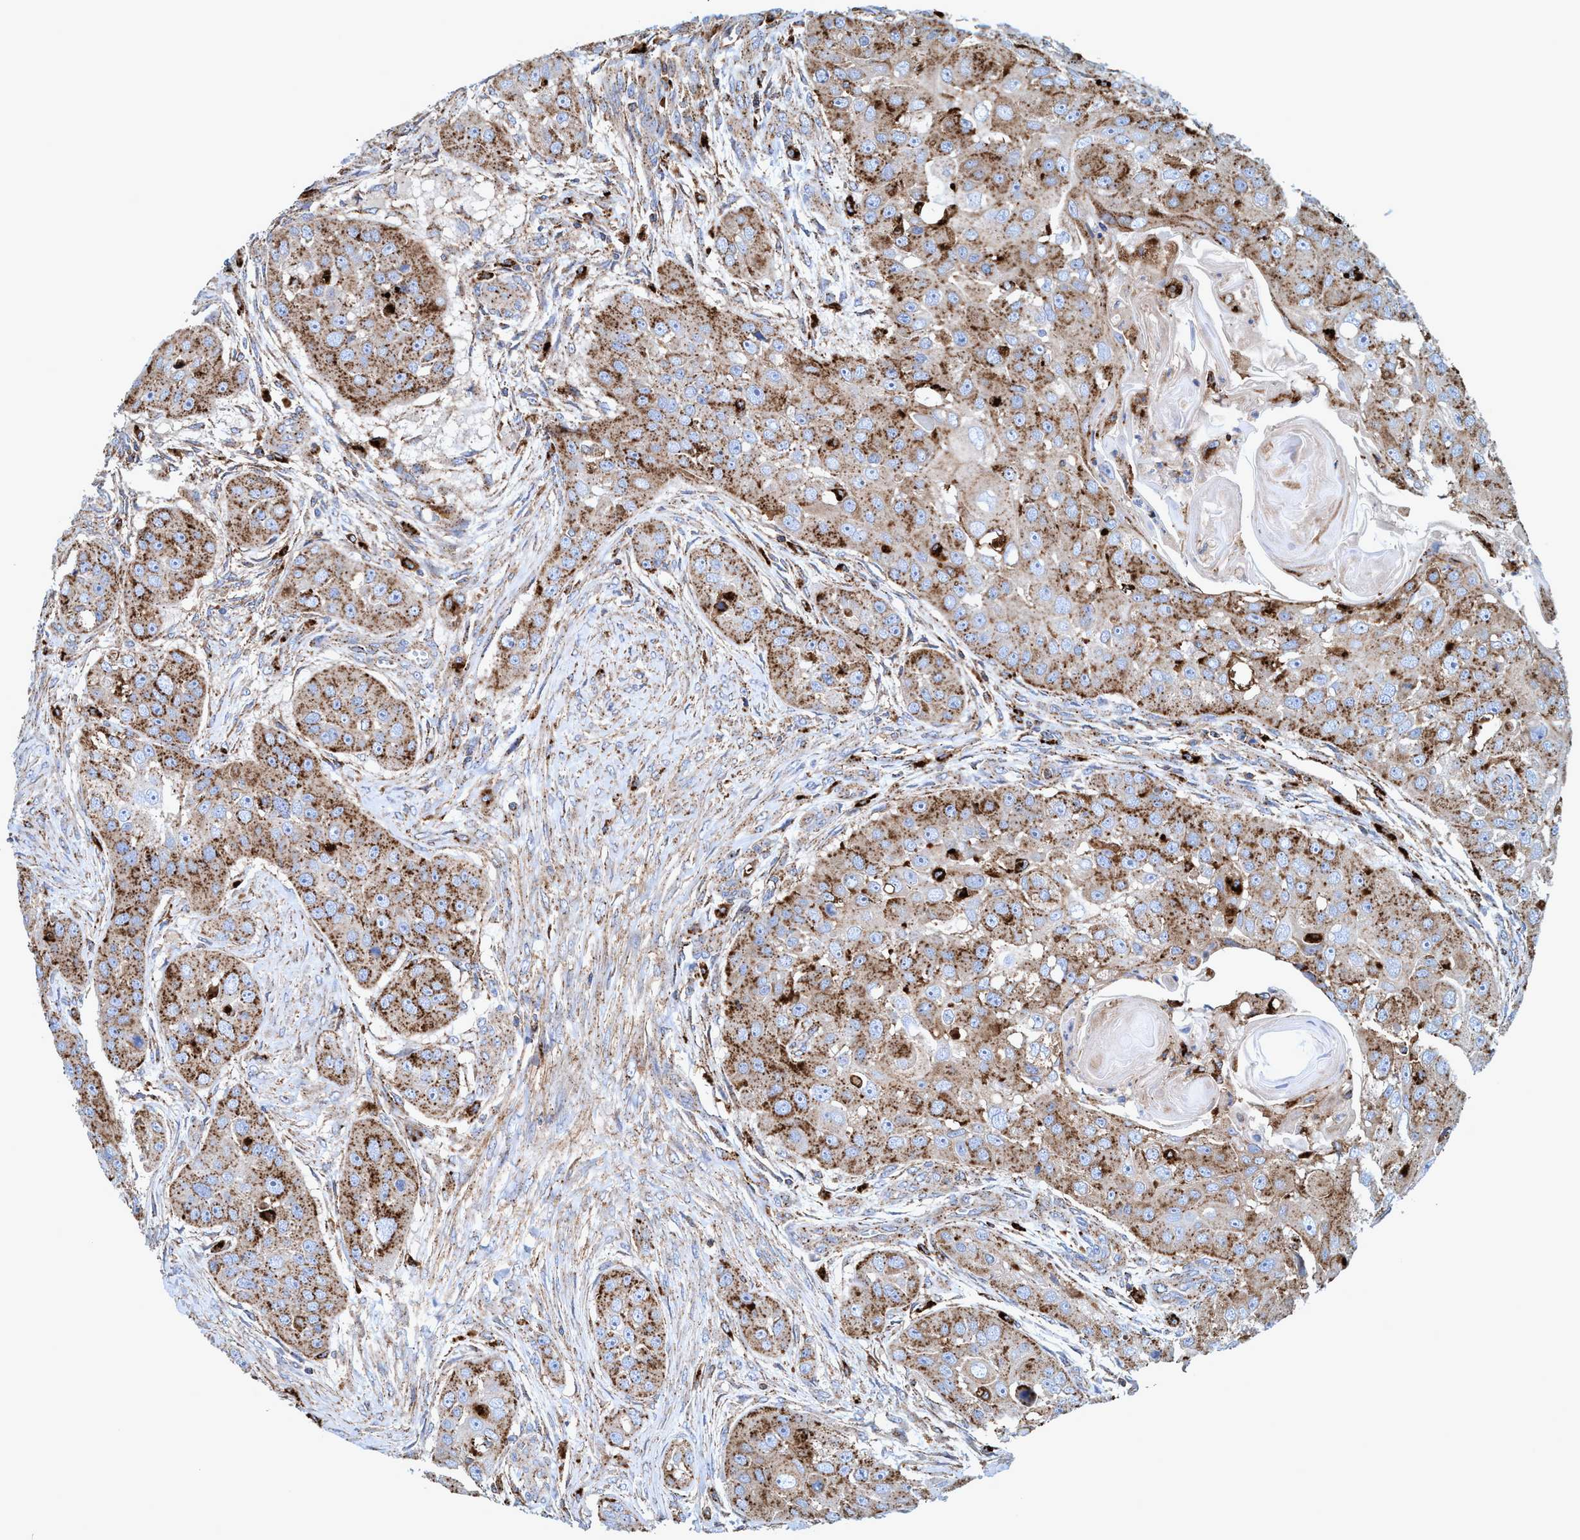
{"staining": {"intensity": "moderate", "quantity": ">75%", "location": "cytoplasmic/membranous"}, "tissue": "head and neck cancer", "cell_type": "Tumor cells", "image_type": "cancer", "snomed": [{"axis": "morphology", "description": "Normal tissue, NOS"}, {"axis": "morphology", "description": "Squamous cell carcinoma, NOS"}, {"axis": "topography", "description": "Skeletal muscle"}, {"axis": "topography", "description": "Head-Neck"}], "caption": "This image demonstrates immunohistochemistry (IHC) staining of squamous cell carcinoma (head and neck), with medium moderate cytoplasmic/membranous expression in about >75% of tumor cells.", "gene": "TRIM65", "patient": {"sex": "male", "age": 51}}